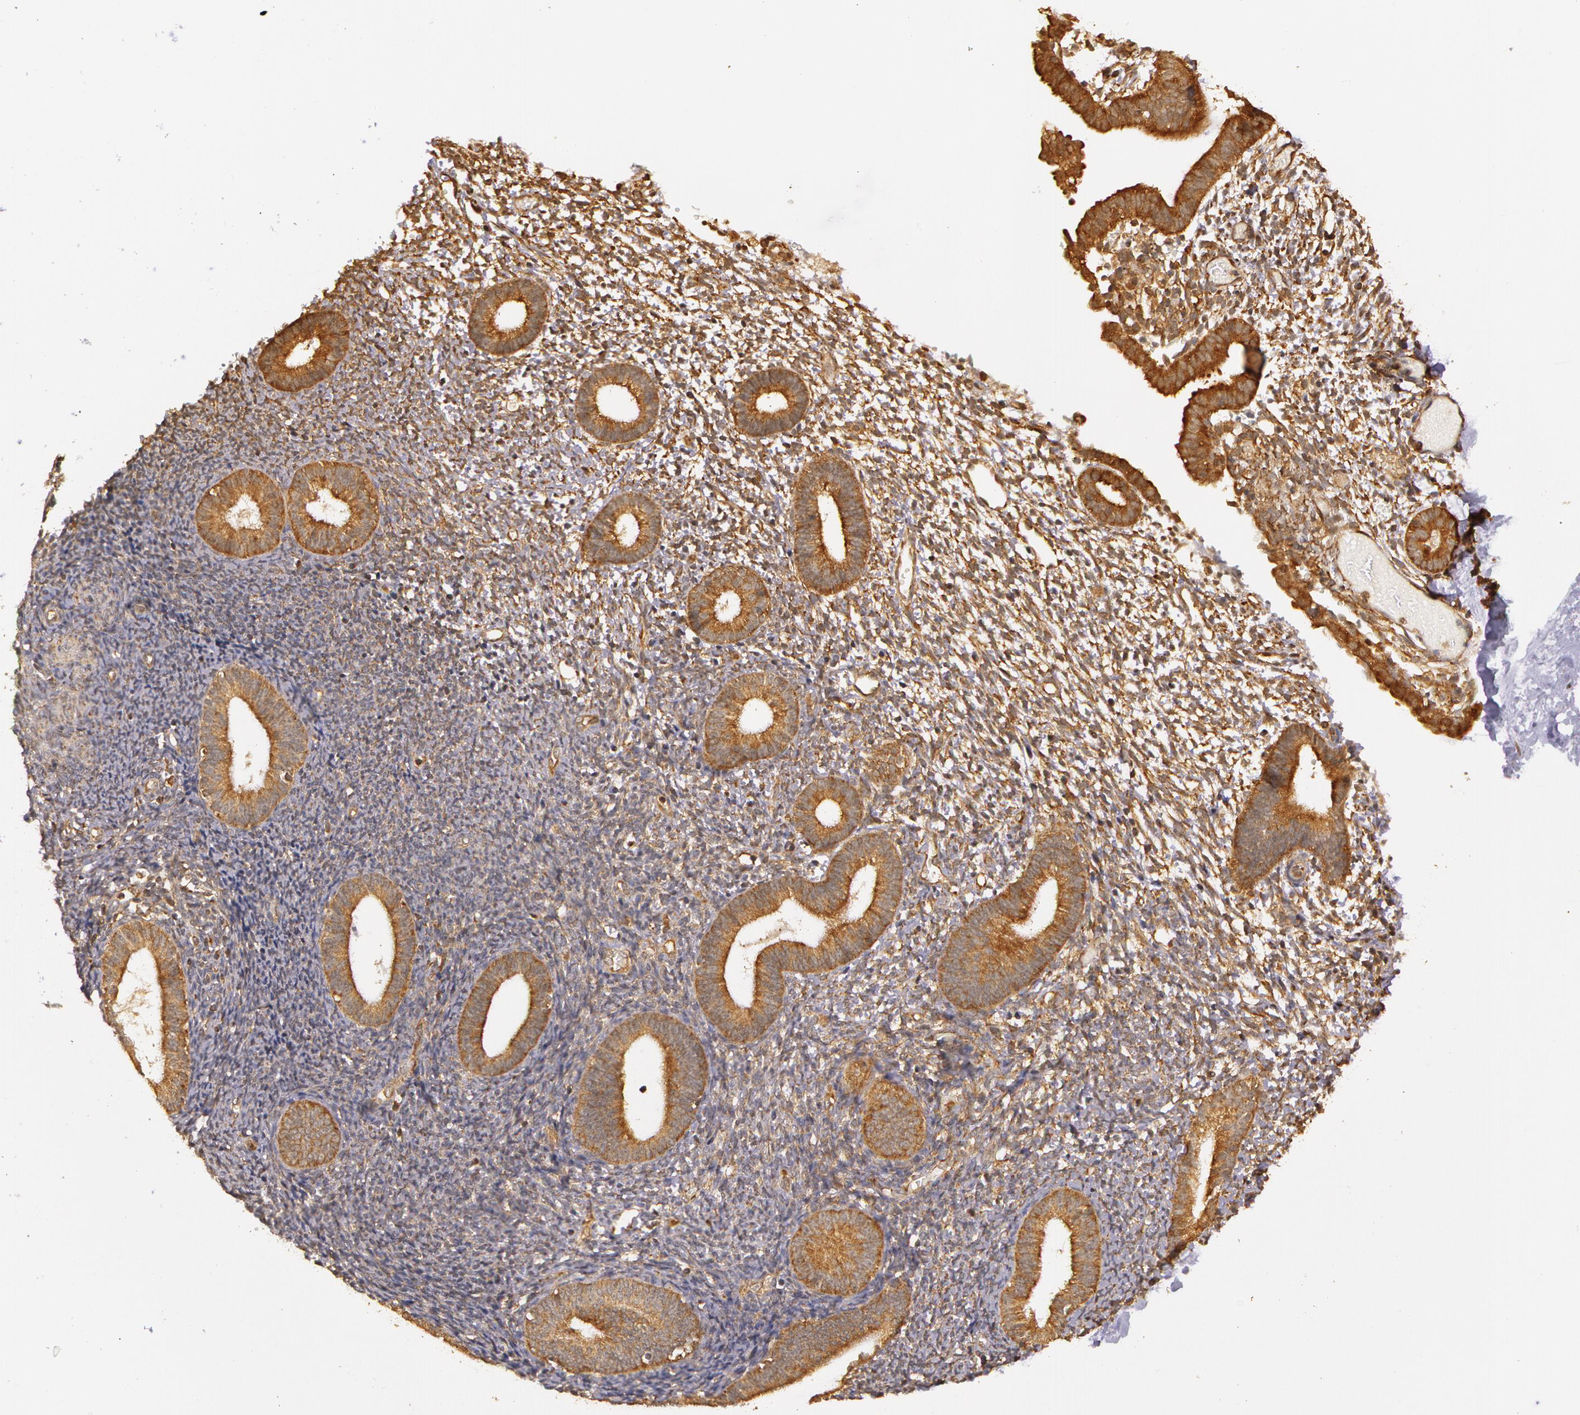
{"staining": {"intensity": "weak", "quantity": "25%-75%", "location": "cytoplasmic/membranous"}, "tissue": "endometrium", "cell_type": "Cells in endometrial stroma", "image_type": "normal", "snomed": [{"axis": "morphology", "description": "Normal tissue, NOS"}, {"axis": "topography", "description": "Smooth muscle"}, {"axis": "topography", "description": "Endometrium"}], "caption": "This is a histology image of immunohistochemistry (IHC) staining of unremarkable endometrium, which shows weak expression in the cytoplasmic/membranous of cells in endometrial stroma.", "gene": "ASCC2", "patient": {"sex": "female", "age": 57}}